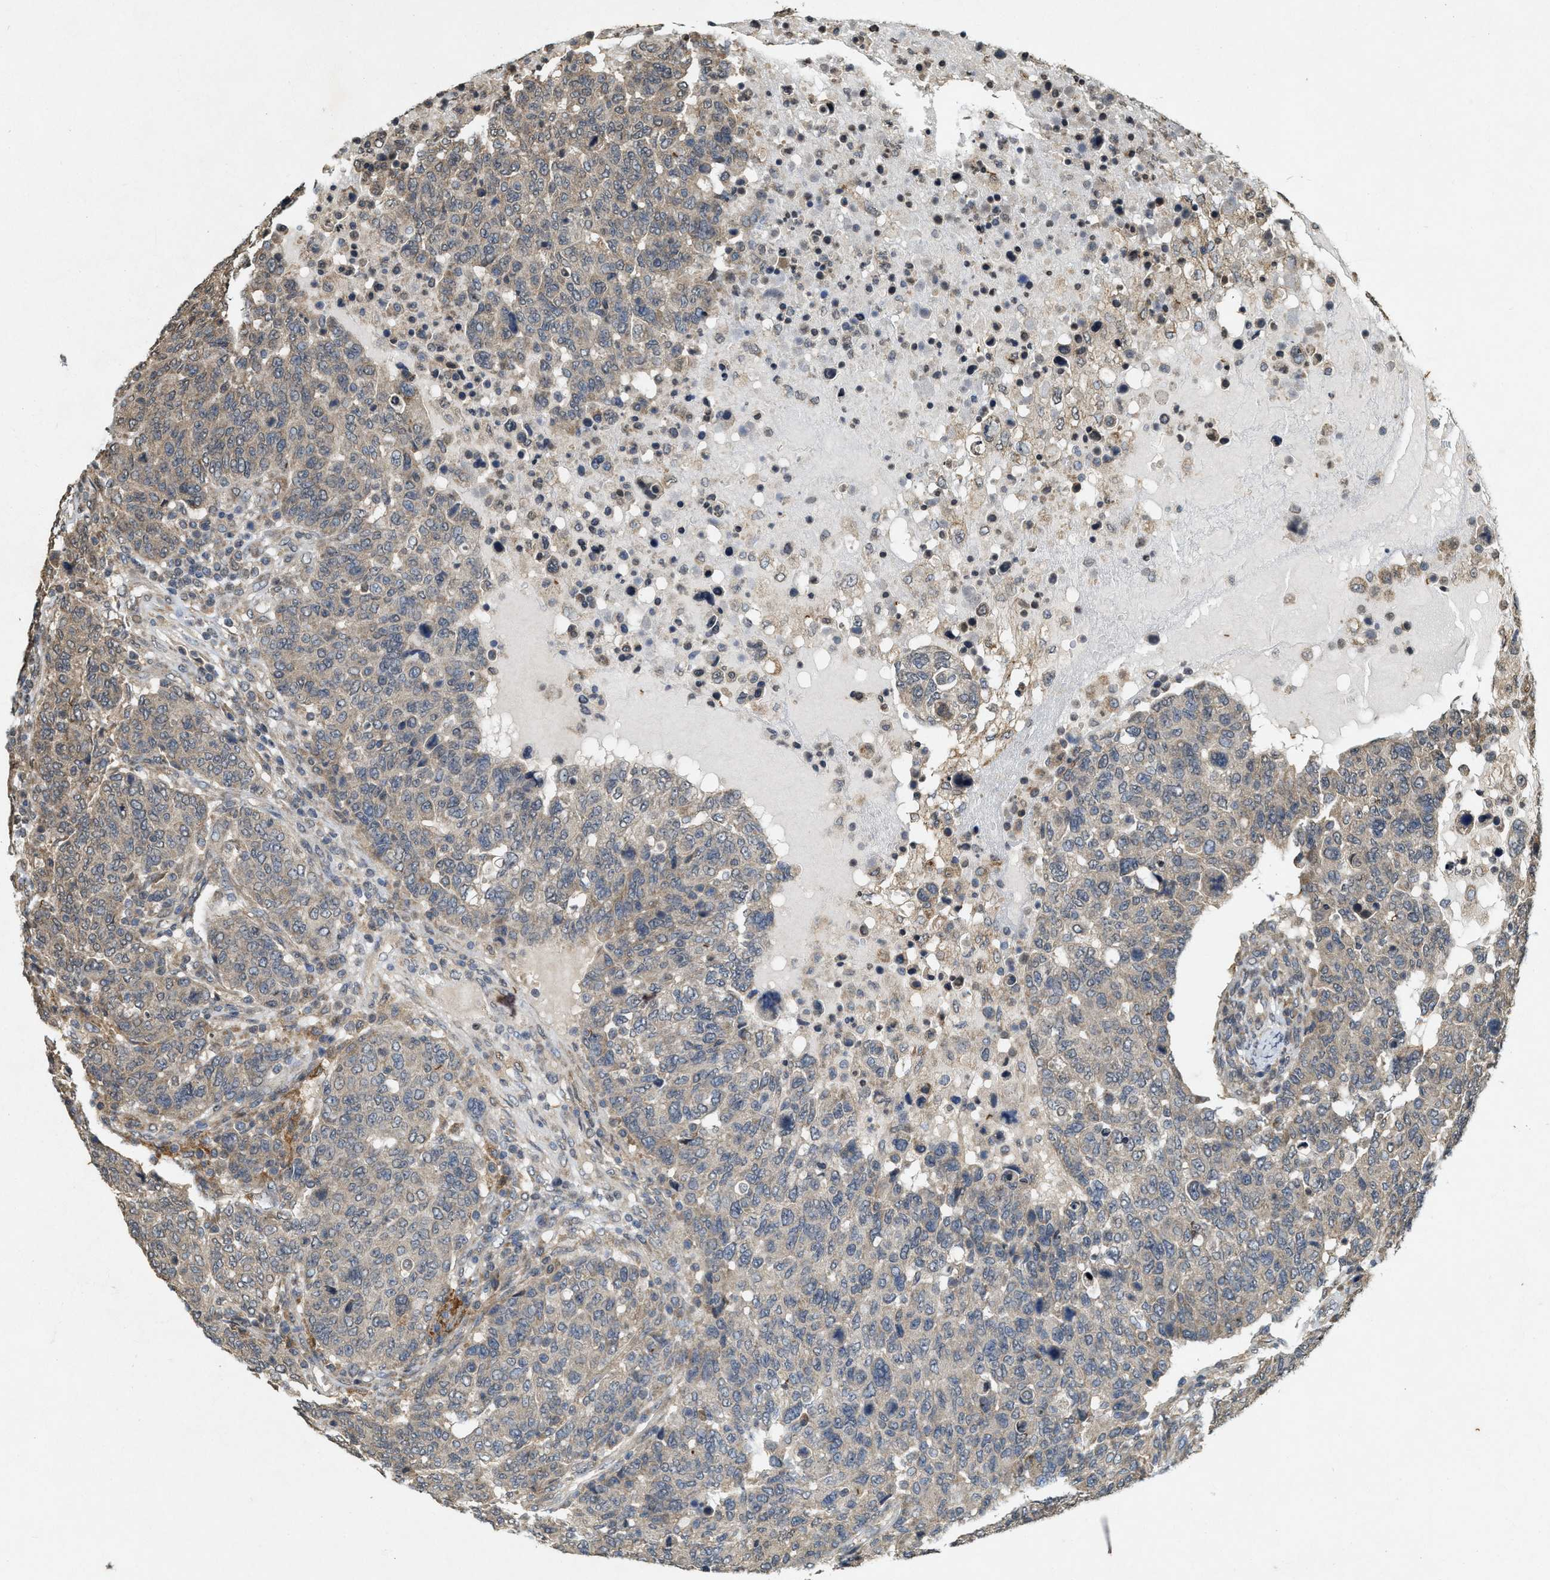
{"staining": {"intensity": "weak", "quantity": "25%-75%", "location": "cytoplasmic/membranous"}, "tissue": "breast cancer", "cell_type": "Tumor cells", "image_type": "cancer", "snomed": [{"axis": "morphology", "description": "Duct carcinoma"}, {"axis": "topography", "description": "Breast"}], "caption": "A high-resolution image shows immunohistochemistry (IHC) staining of invasive ductal carcinoma (breast), which shows weak cytoplasmic/membranous expression in about 25%-75% of tumor cells.", "gene": "KIF21A", "patient": {"sex": "female", "age": 37}}